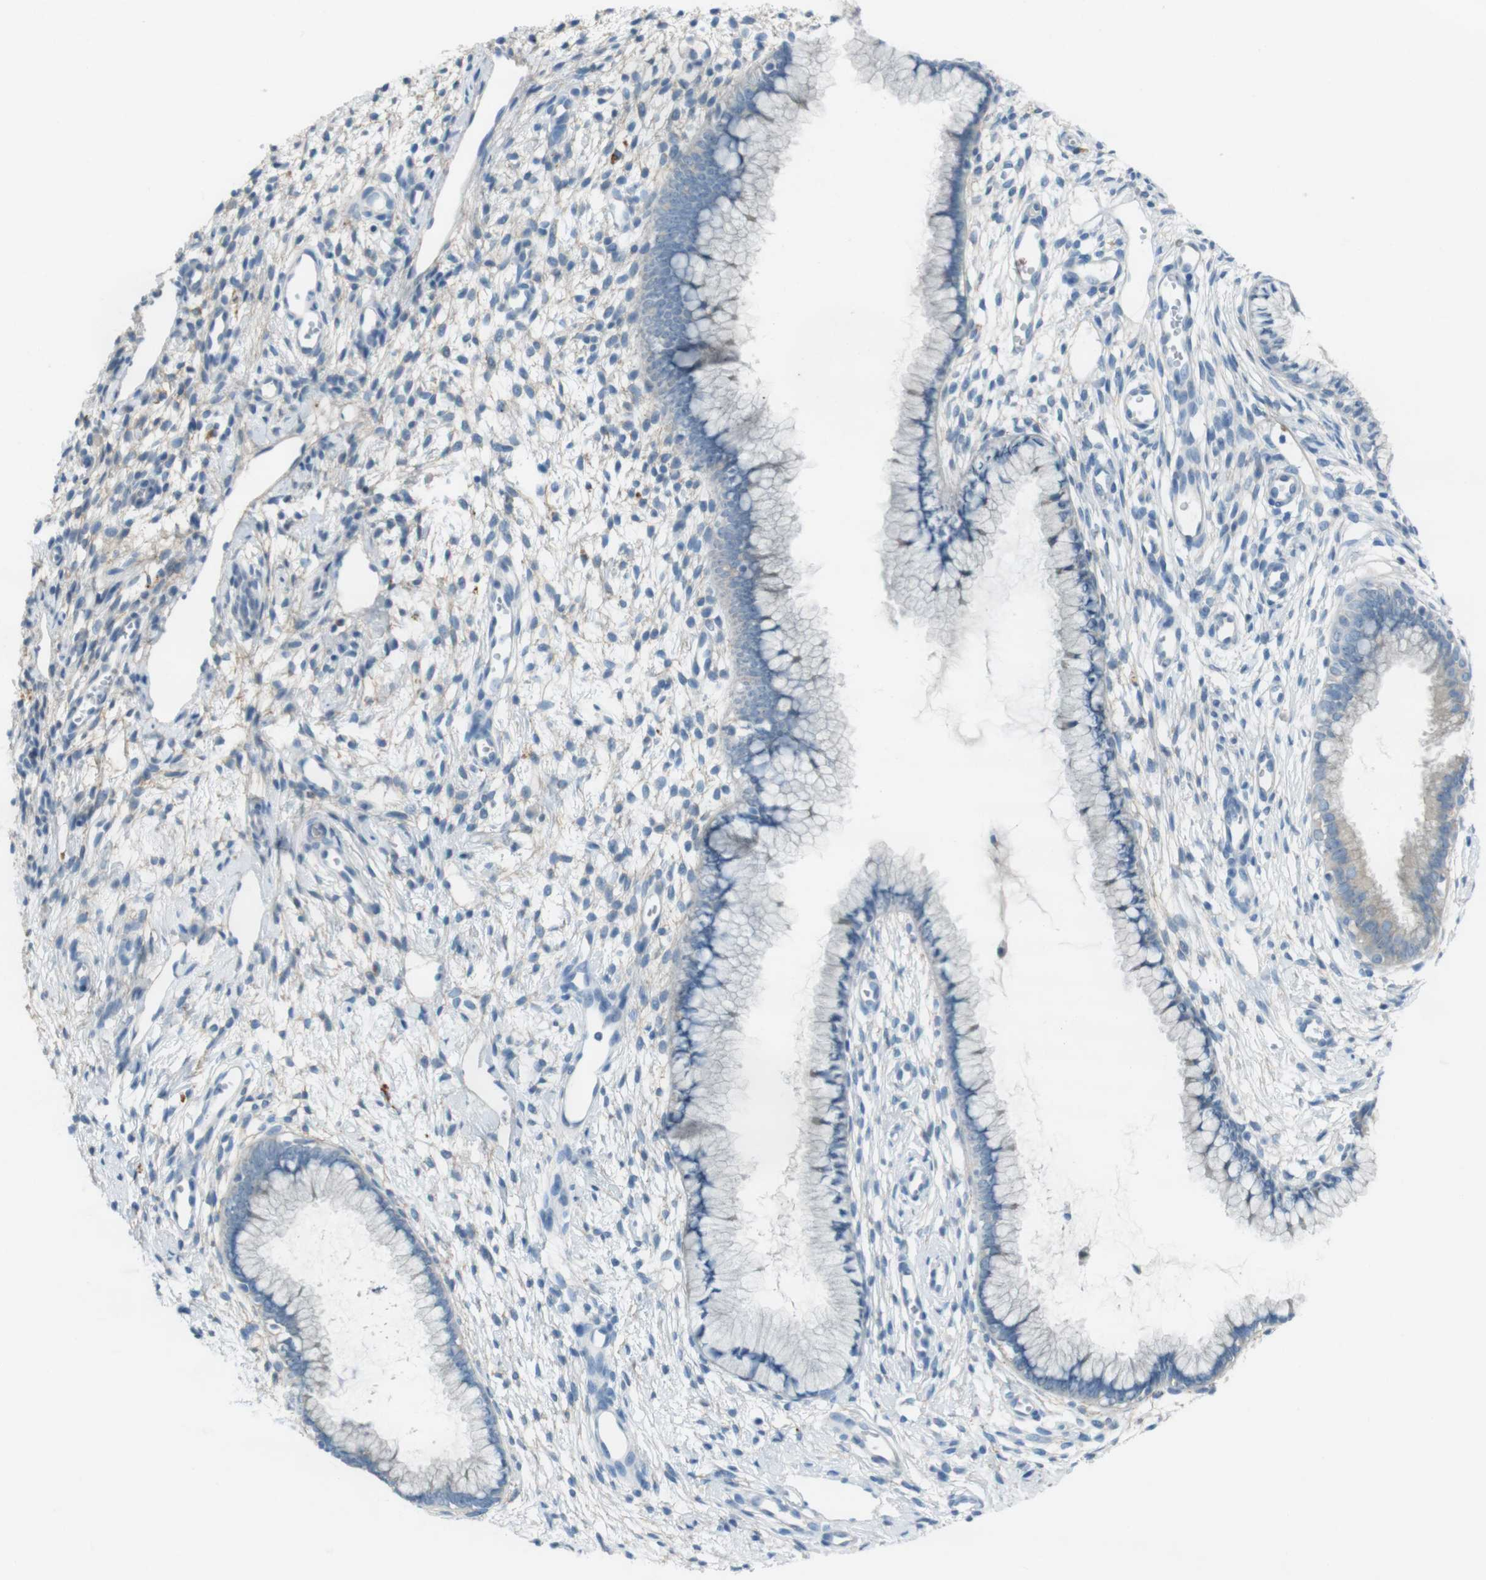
{"staining": {"intensity": "negative", "quantity": "none", "location": "none"}, "tissue": "cervix", "cell_type": "Glandular cells", "image_type": "normal", "snomed": [{"axis": "morphology", "description": "Normal tissue, NOS"}, {"axis": "topography", "description": "Cervix"}], "caption": "Glandular cells are negative for brown protein staining in benign cervix. Brightfield microscopy of immunohistochemistry (IHC) stained with DAB (brown) and hematoxylin (blue), captured at high magnification.", "gene": "ENTPD7", "patient": {"sex": "female", "age": 65}}